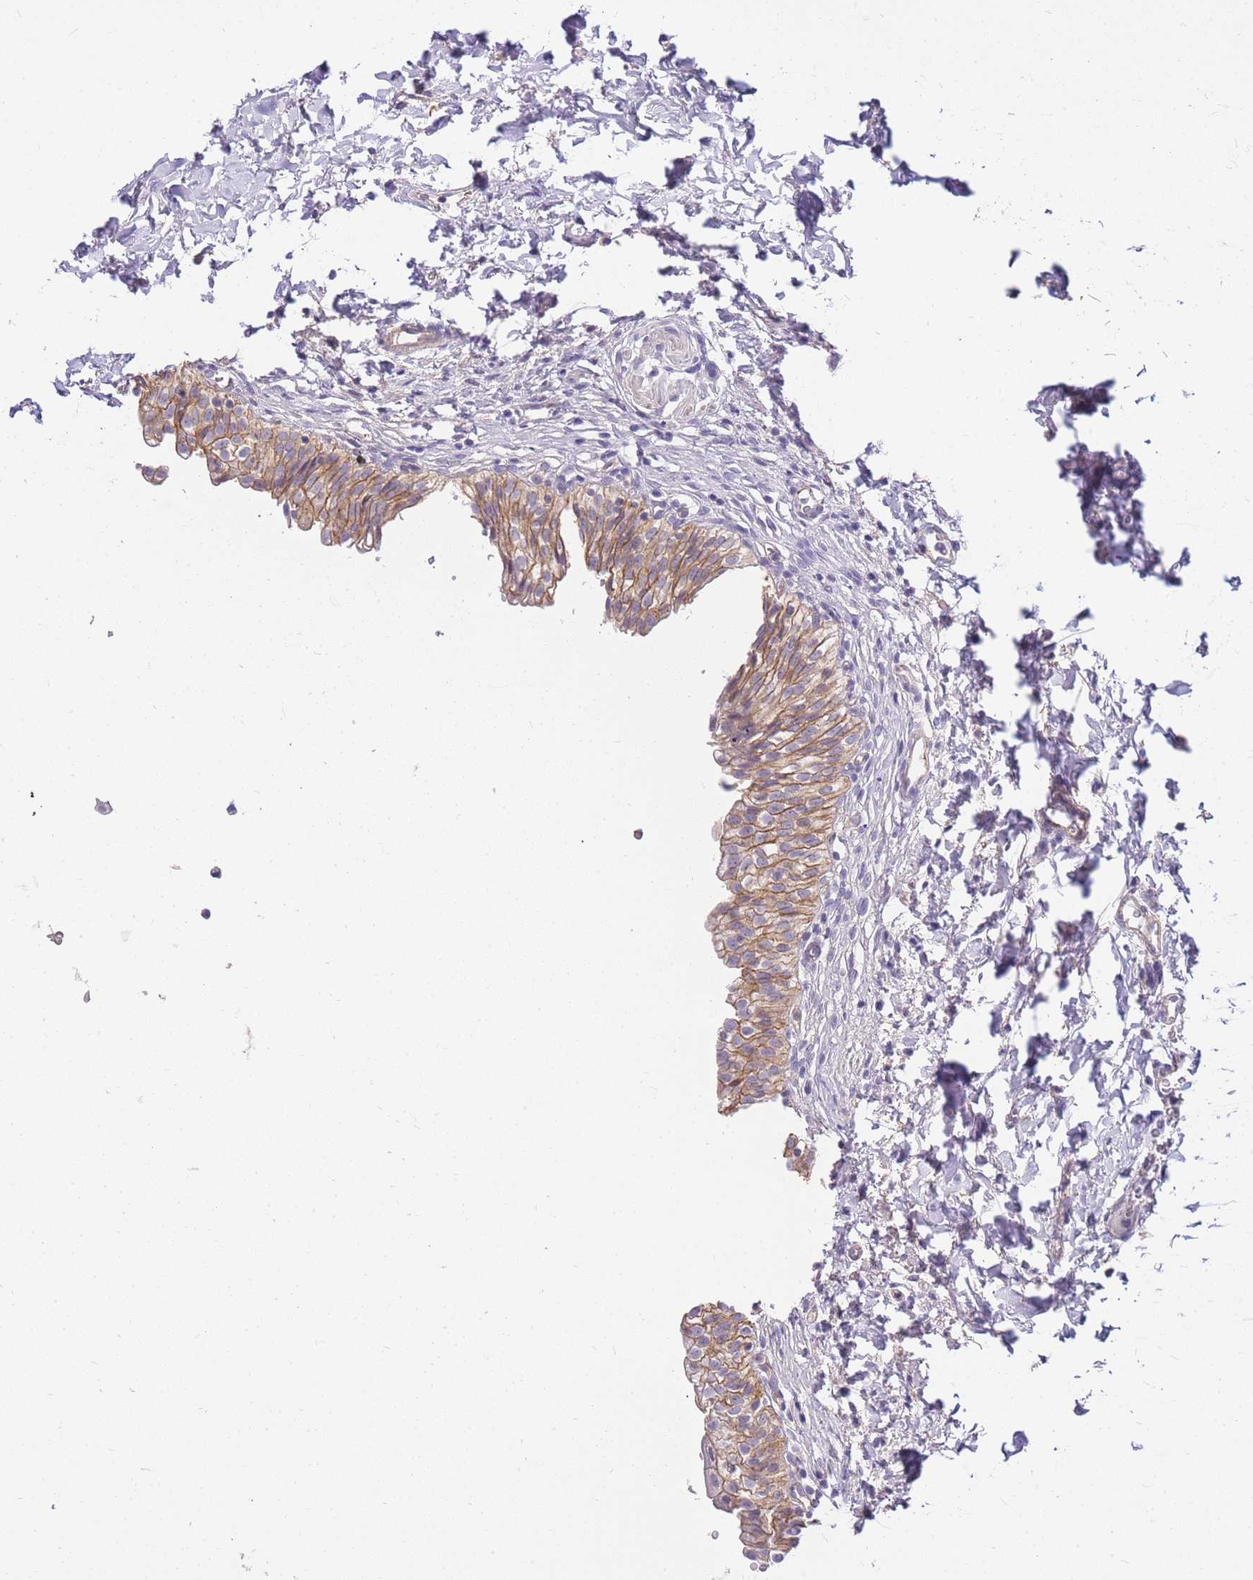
{"staining": {"intensity": "moderate", "quantity": ">75%", "location": "cytoplasmic/membranous"}, "tissue": "urinary bladder", "cell_type": "Urothelial cells", "image_type": "normal", "snomed": [{"axis": "morphology", "description": "Normal tissue, NOS"}, {"axis": "topography", "description": "Urinary bladder"}], "caption": "Normal urinary bladder exhibits moderate cytoplasmic/membranous staining in approximately >75% of urothelial cells, visualized by immunohistochemistry. The protein is stained brown, and the nuclei are stained in blue (DAB (3,3'-diaminobenzidine) IHC with brightfield microscopy, high magnification).", "gene": "CLBA1", "patient": {"sex": "male", "age": 55}}